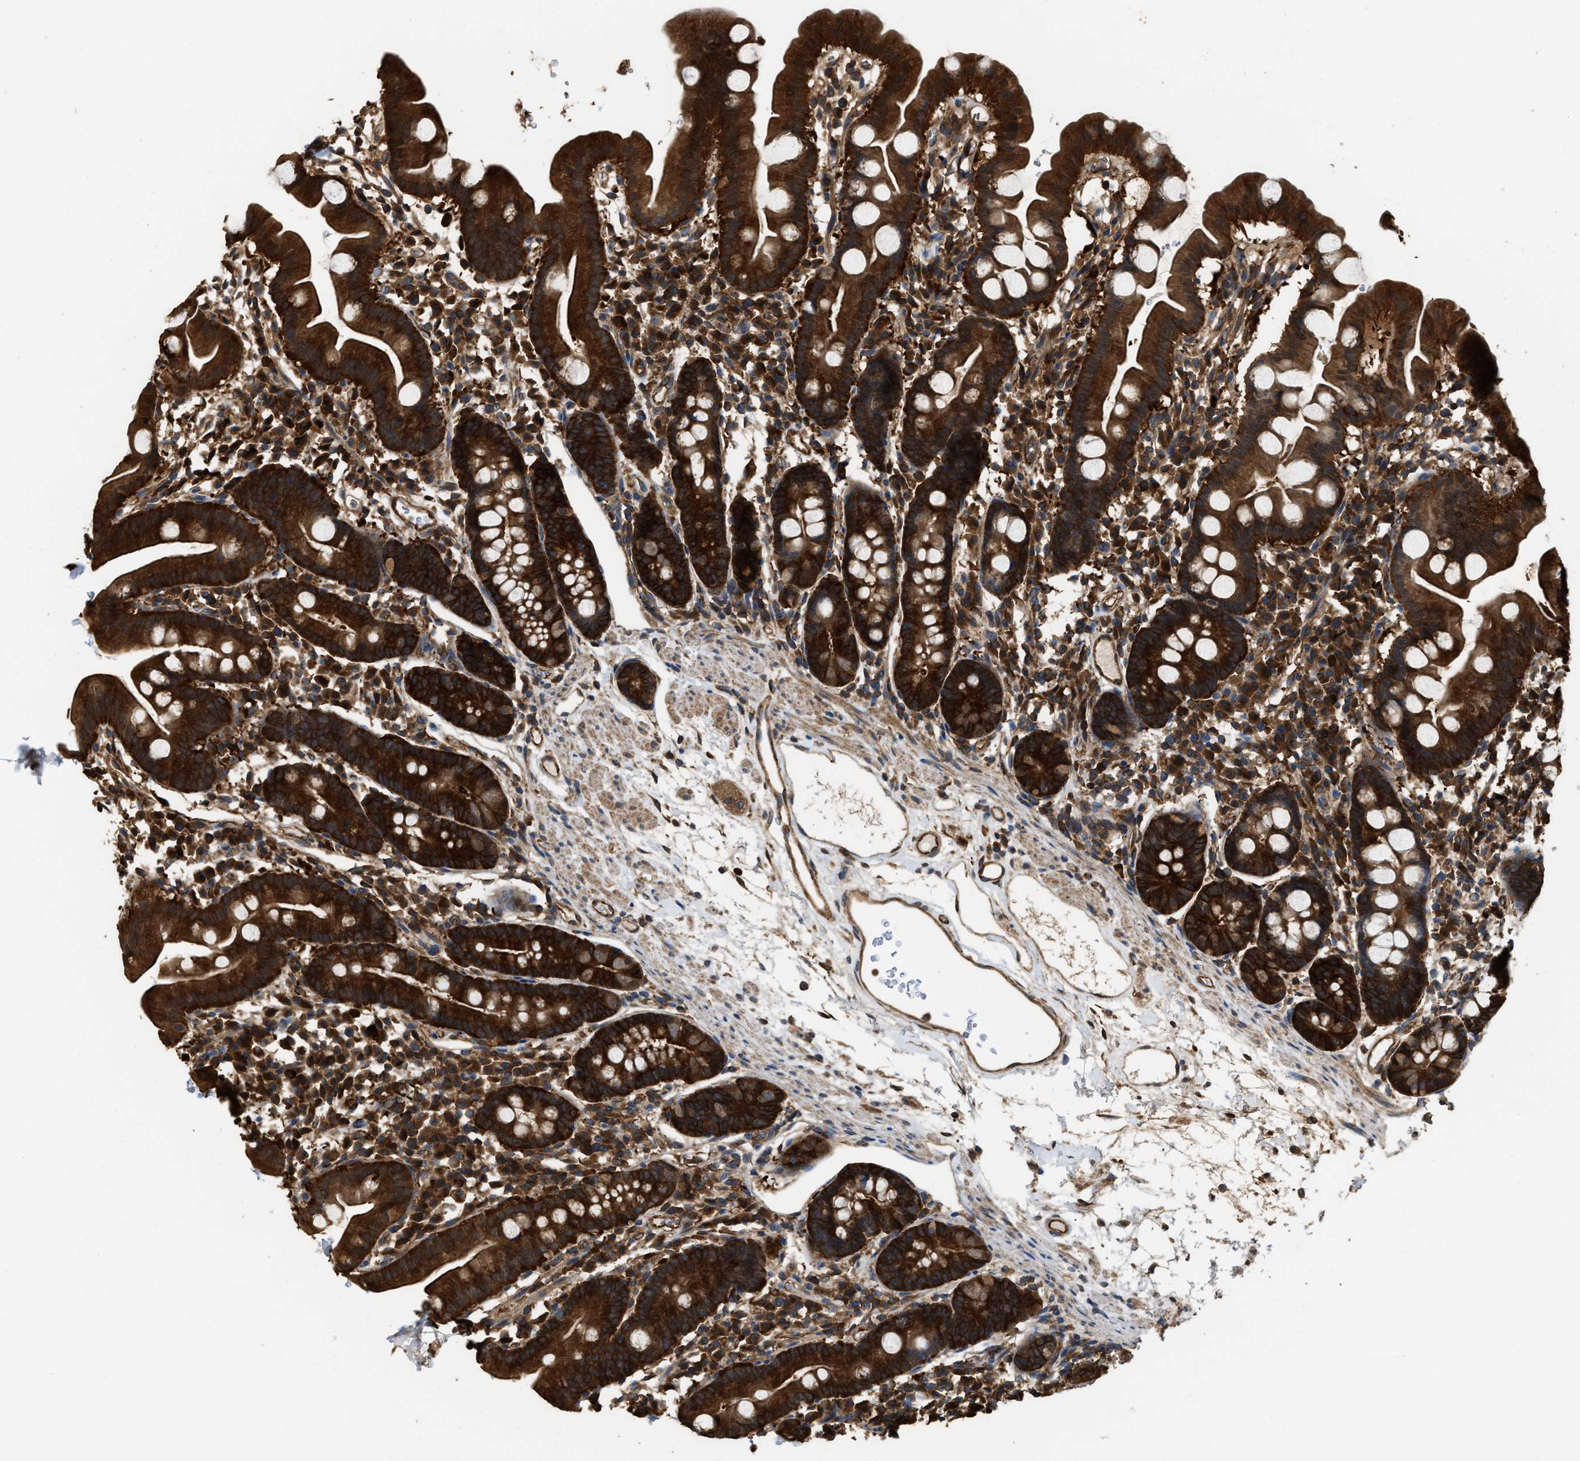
{"staining": {"intensity": "strong", "quantity": ">75%", "location": "cytoplasmic/membranous"}, "tissue": "duodenum", "cell_type": "Glandular cells", "image_type": "normal", "snomed": [{"axis": "morphology", "description": "Normal tissue, NOS"}, {"axis": "topography", "description": "Duodenum"}], "caption": "High-magnification brightfield microscopy of unremarkable duodenum stained with DAB (3,3'-diaminobenzidine) (brown) and counterstained with hematoxylin (blue). glandular cells exhibit strong cytoplasmic/membranous expression is identified in about>75% of cells. The protein is shown in brown color, while the nuclei are stained blue.", "gene": "ATIC", "patient": {"sex": "male", "age": 50}}